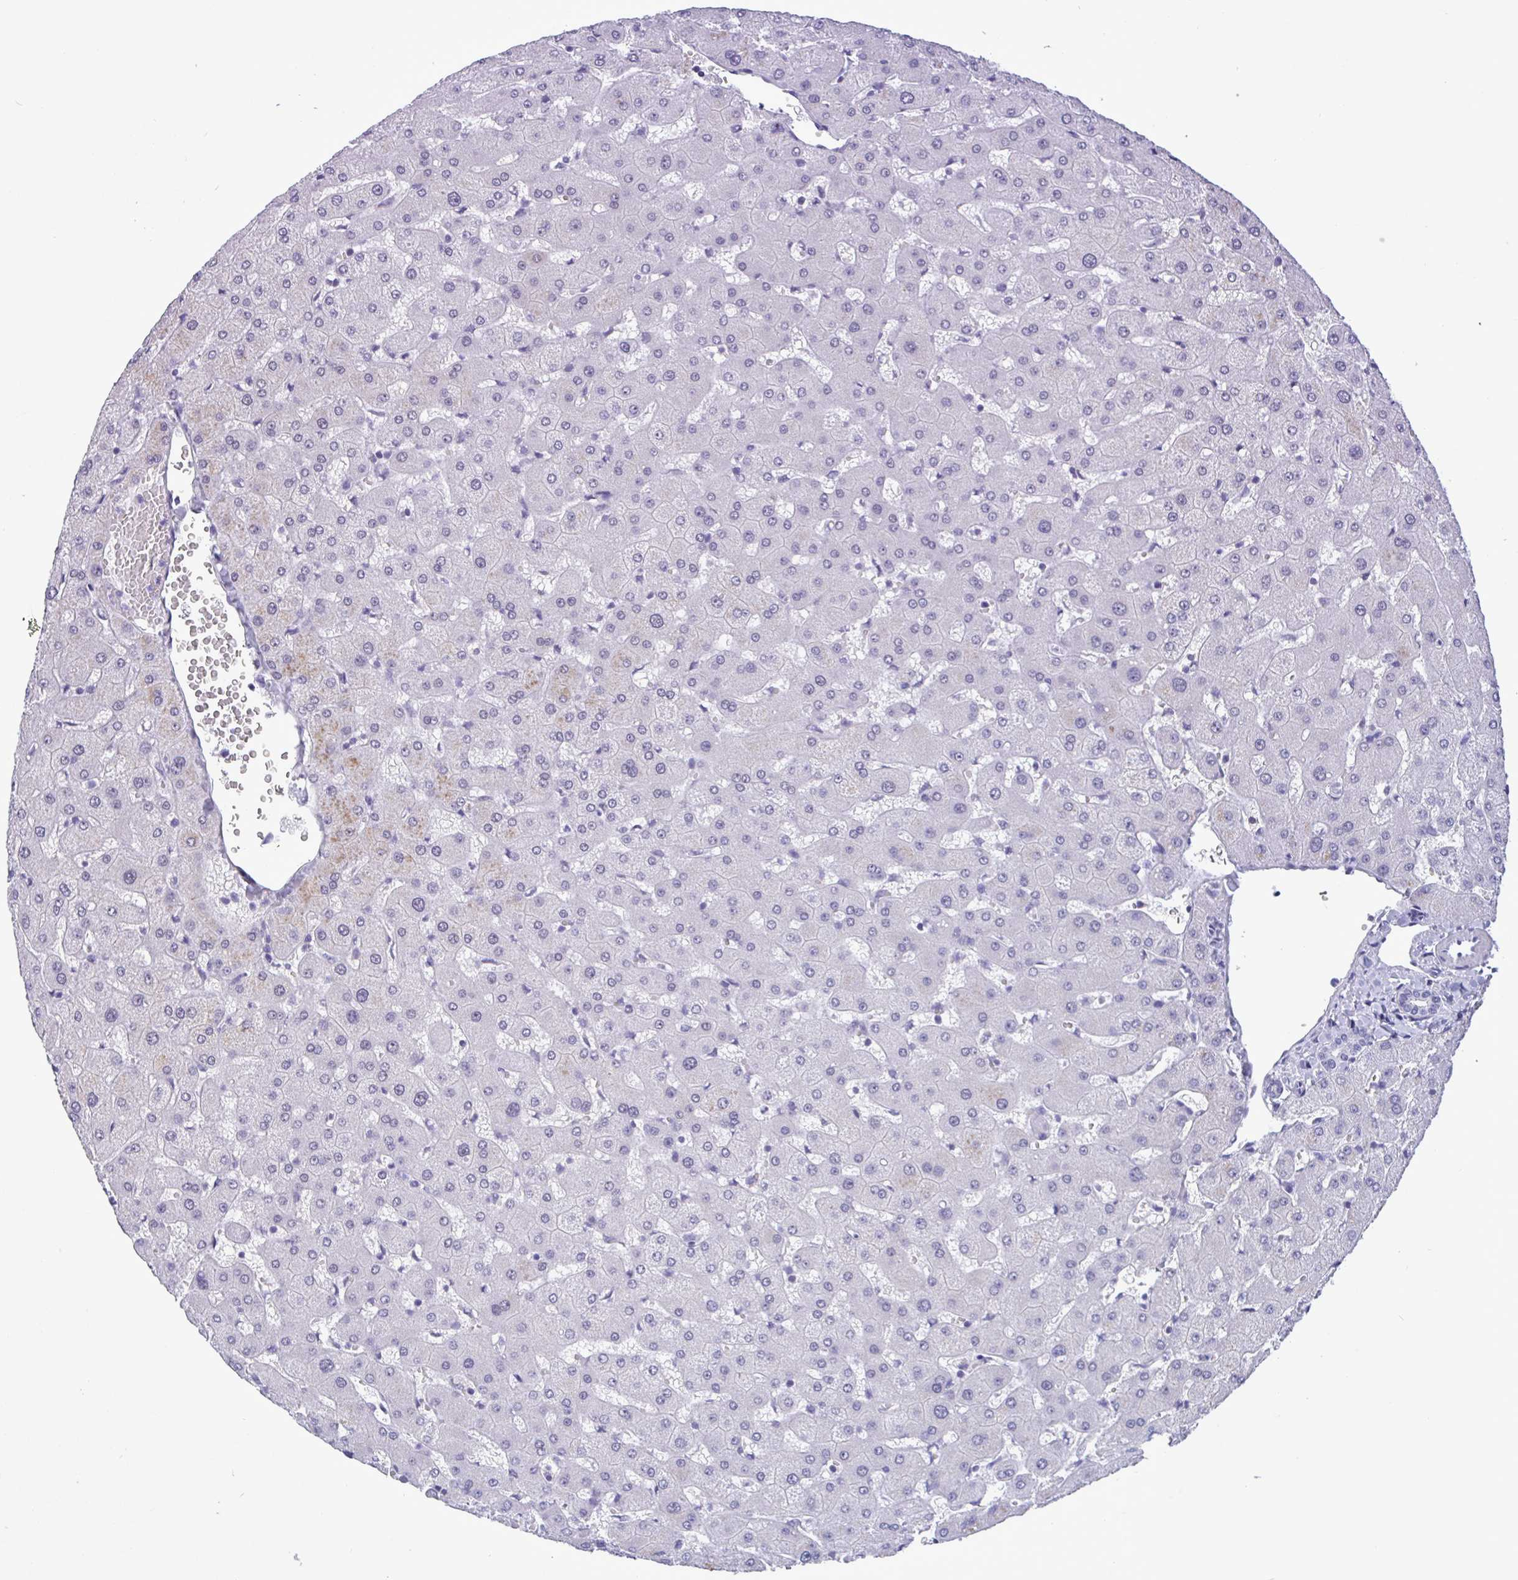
{"staining": {"intensity": "negative", "quantity": "none", "location": "none"}, "tissue": "liver", "cell_type": "Cholangiocytes", "image_type": "normal", "snomed": [{"axis": "morphology", "description": "Normal tissue, NOS"}, {"axis": "topography", "description": "Liver"}], "caption": "Liver was stained to show a protein in brown. There is no significant expression in cholangiocytes. (DAB IHC with hematoxylin counter stain).", "gene": "YBX2", "patient": {"sex": "female", "age": 63}}